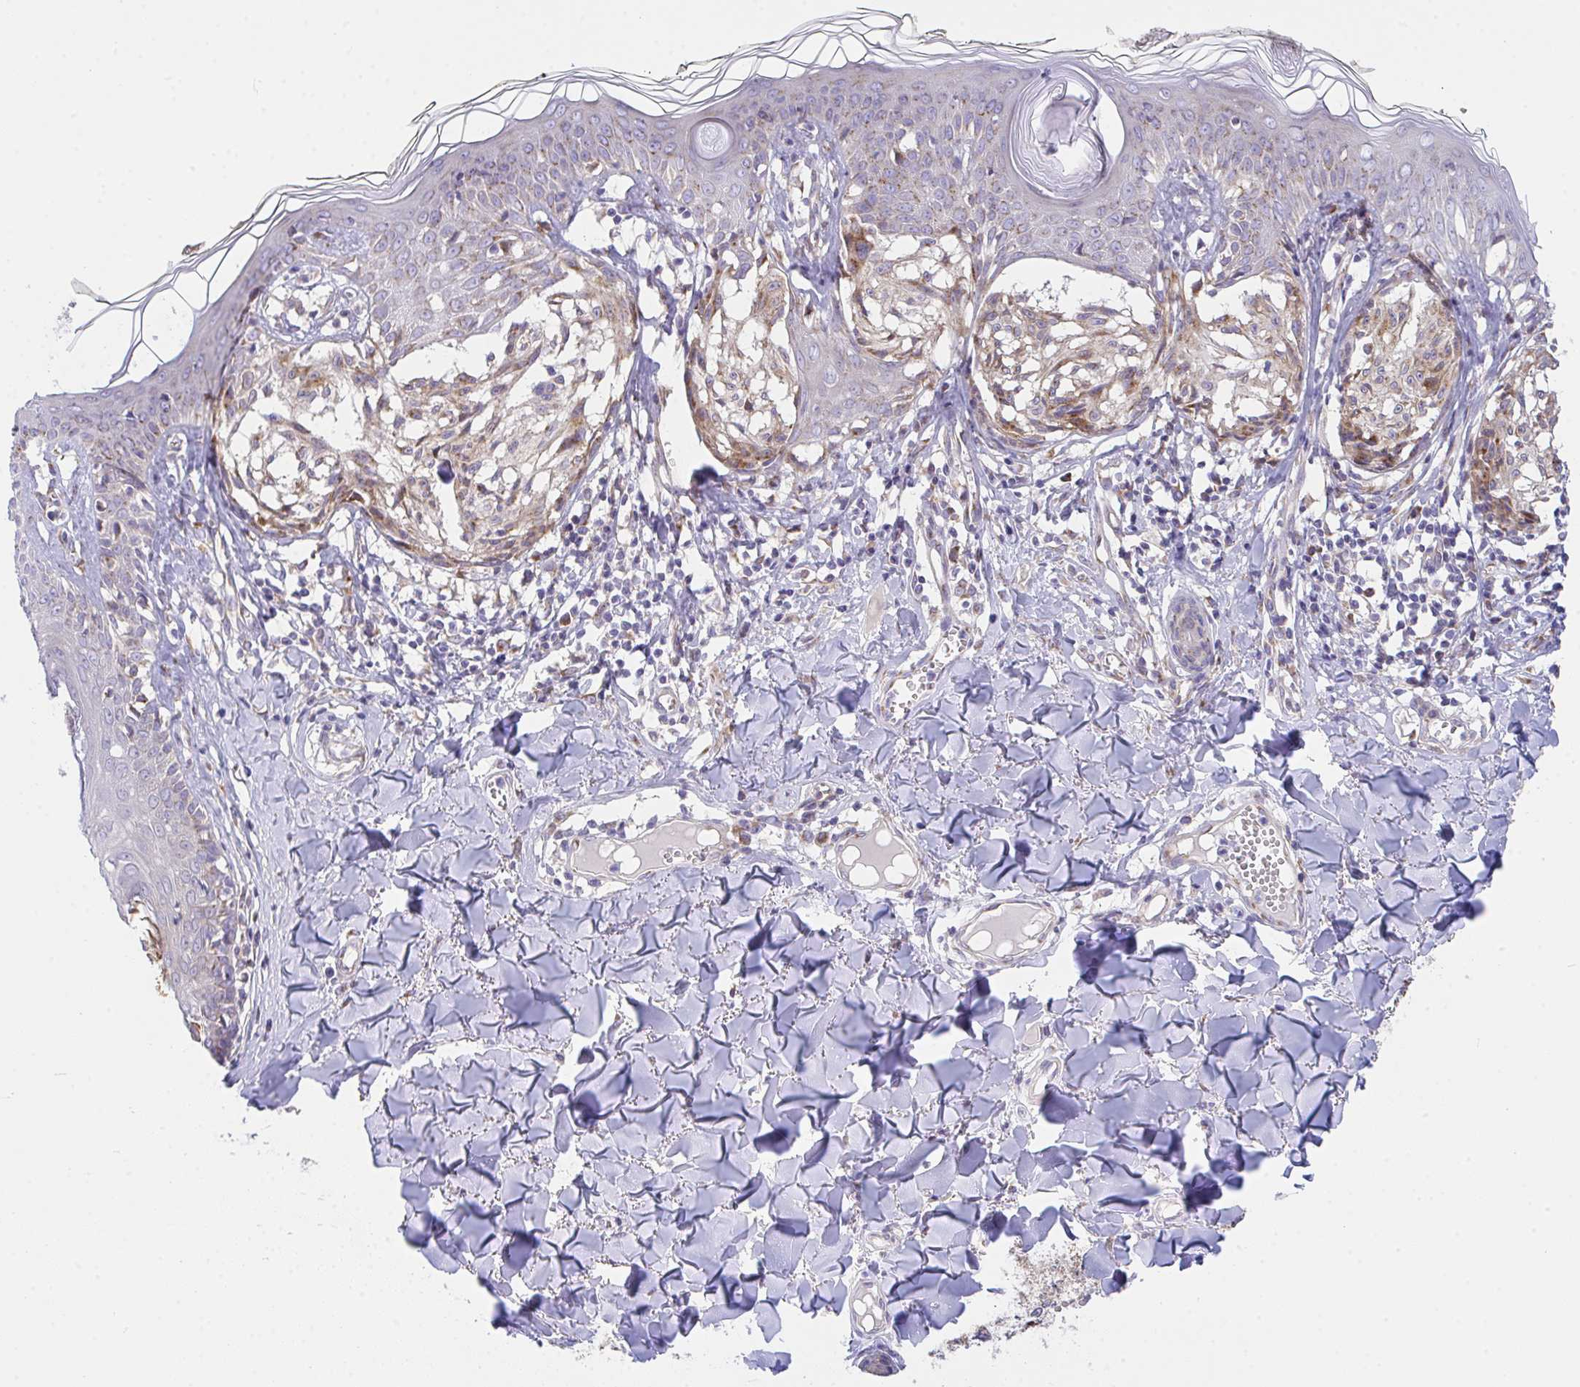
{"staining": {"intensity": "weak", "quantity": "25%-75%", "location": "cytoplasmic/membranous"}, "tissue": "melanoma", "cell_type": "Tumor cells", "image_type": "cancer", "snomed": [{"axis": "morphology", "description": "Malignant melanoma, NOS"}, {"axis": "topography", "description": "Skin"}], "caption": "A brown stain highlights weak cytoplasmic/membranous staining of a protein in melanoma tumor cells.", "gene": "MIA3", "patient": {"sex": "female", "age": 43}}